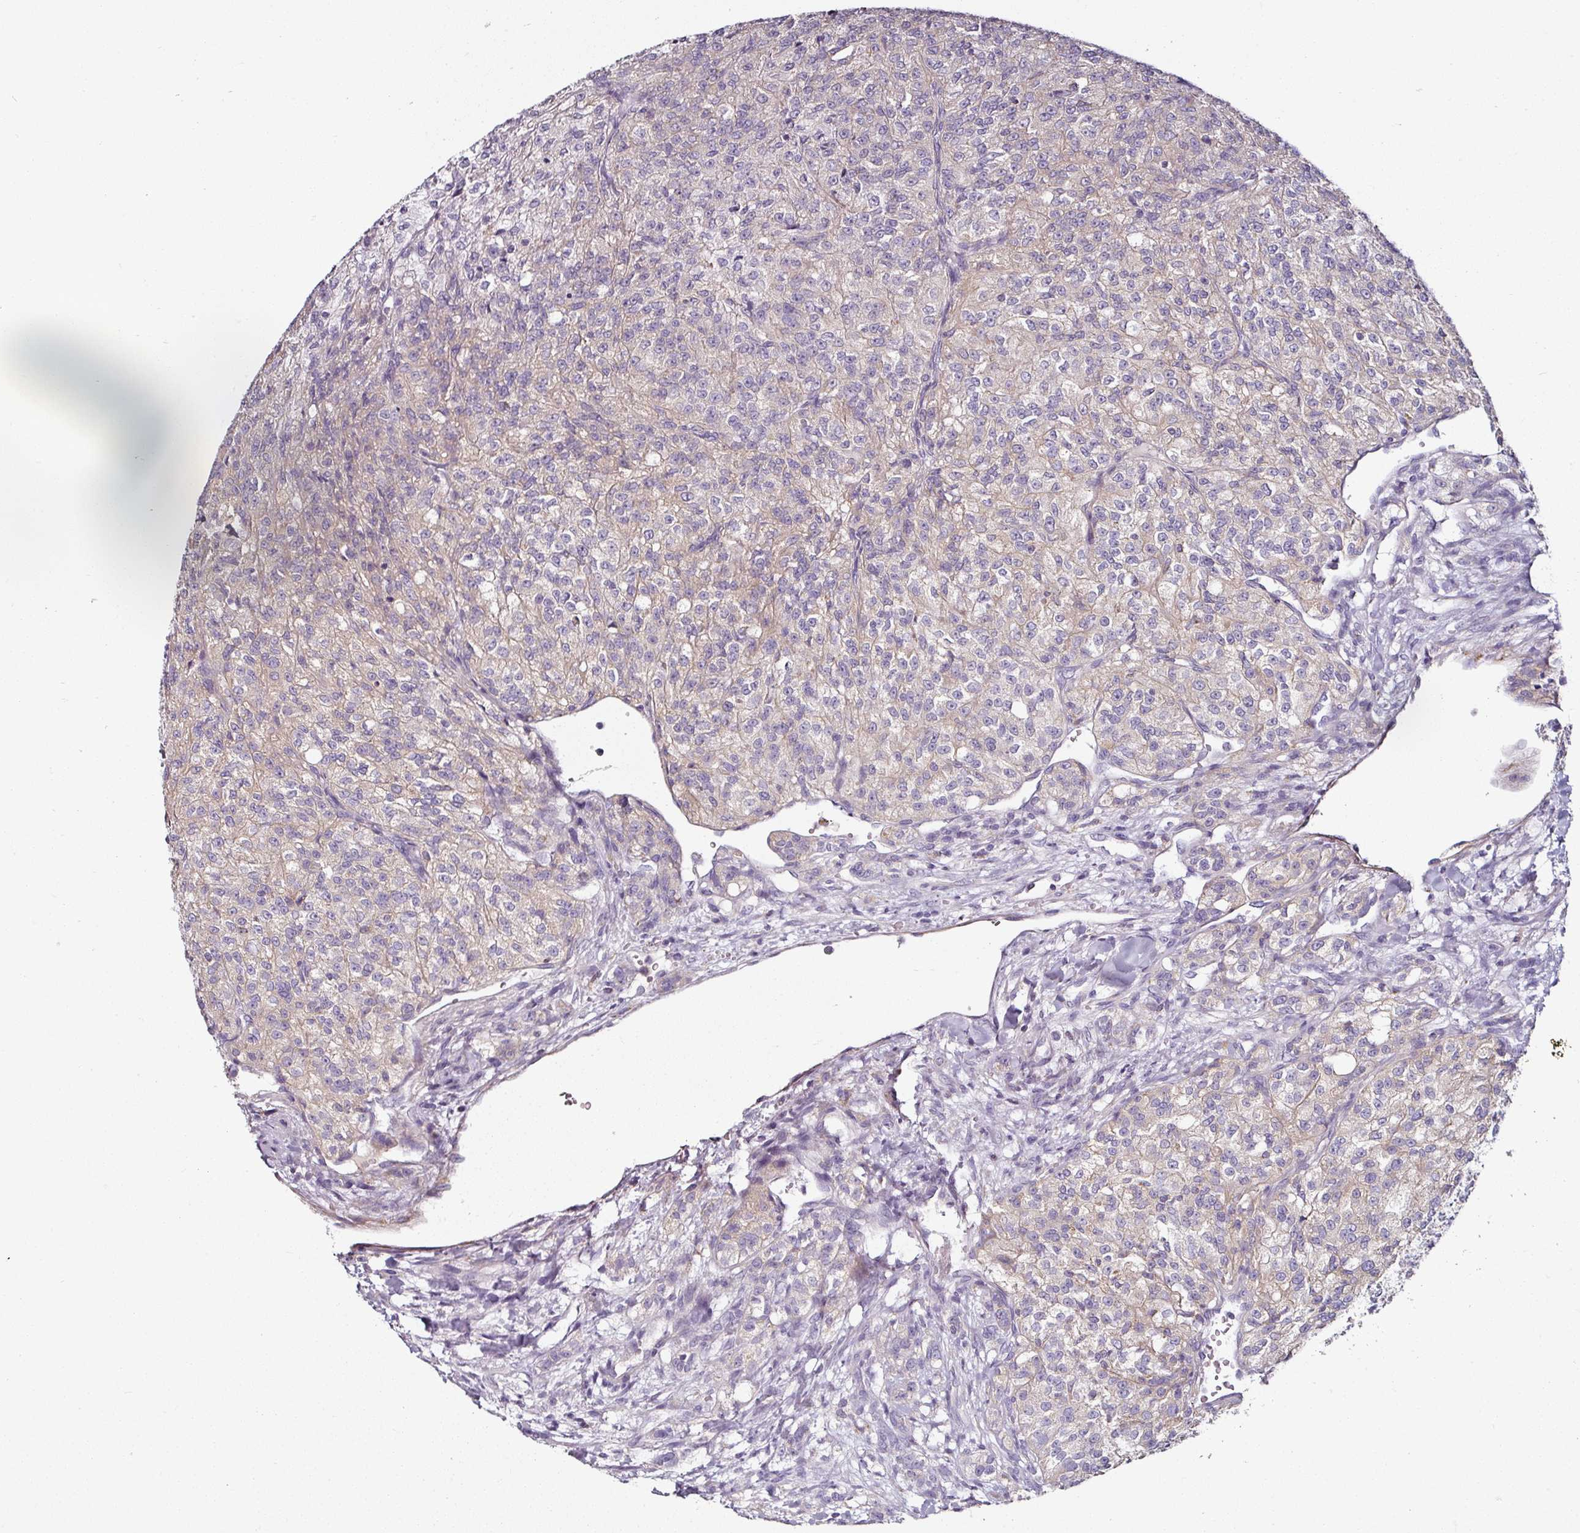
{"staining": {"intensity": "negative", "quantity": "none", "location": "none"}, "tissue": "renal cancer", "cell_type": "Tumor cells", "image_type": "cancer", "snomed": [{"axis": "morphology", "description": "Adenocarcinoma, NOS"}, {"axis": "topography", "description": "Kidney"}], "caption": "High power microscopy image of an immunohistochemistry (IHC) histopathology image of renal cancer (adenocarcinoma), revealing no significant staining in tumor cells.", "gene": "CAP2", "patient": {"sex": "female", "age": 63}}